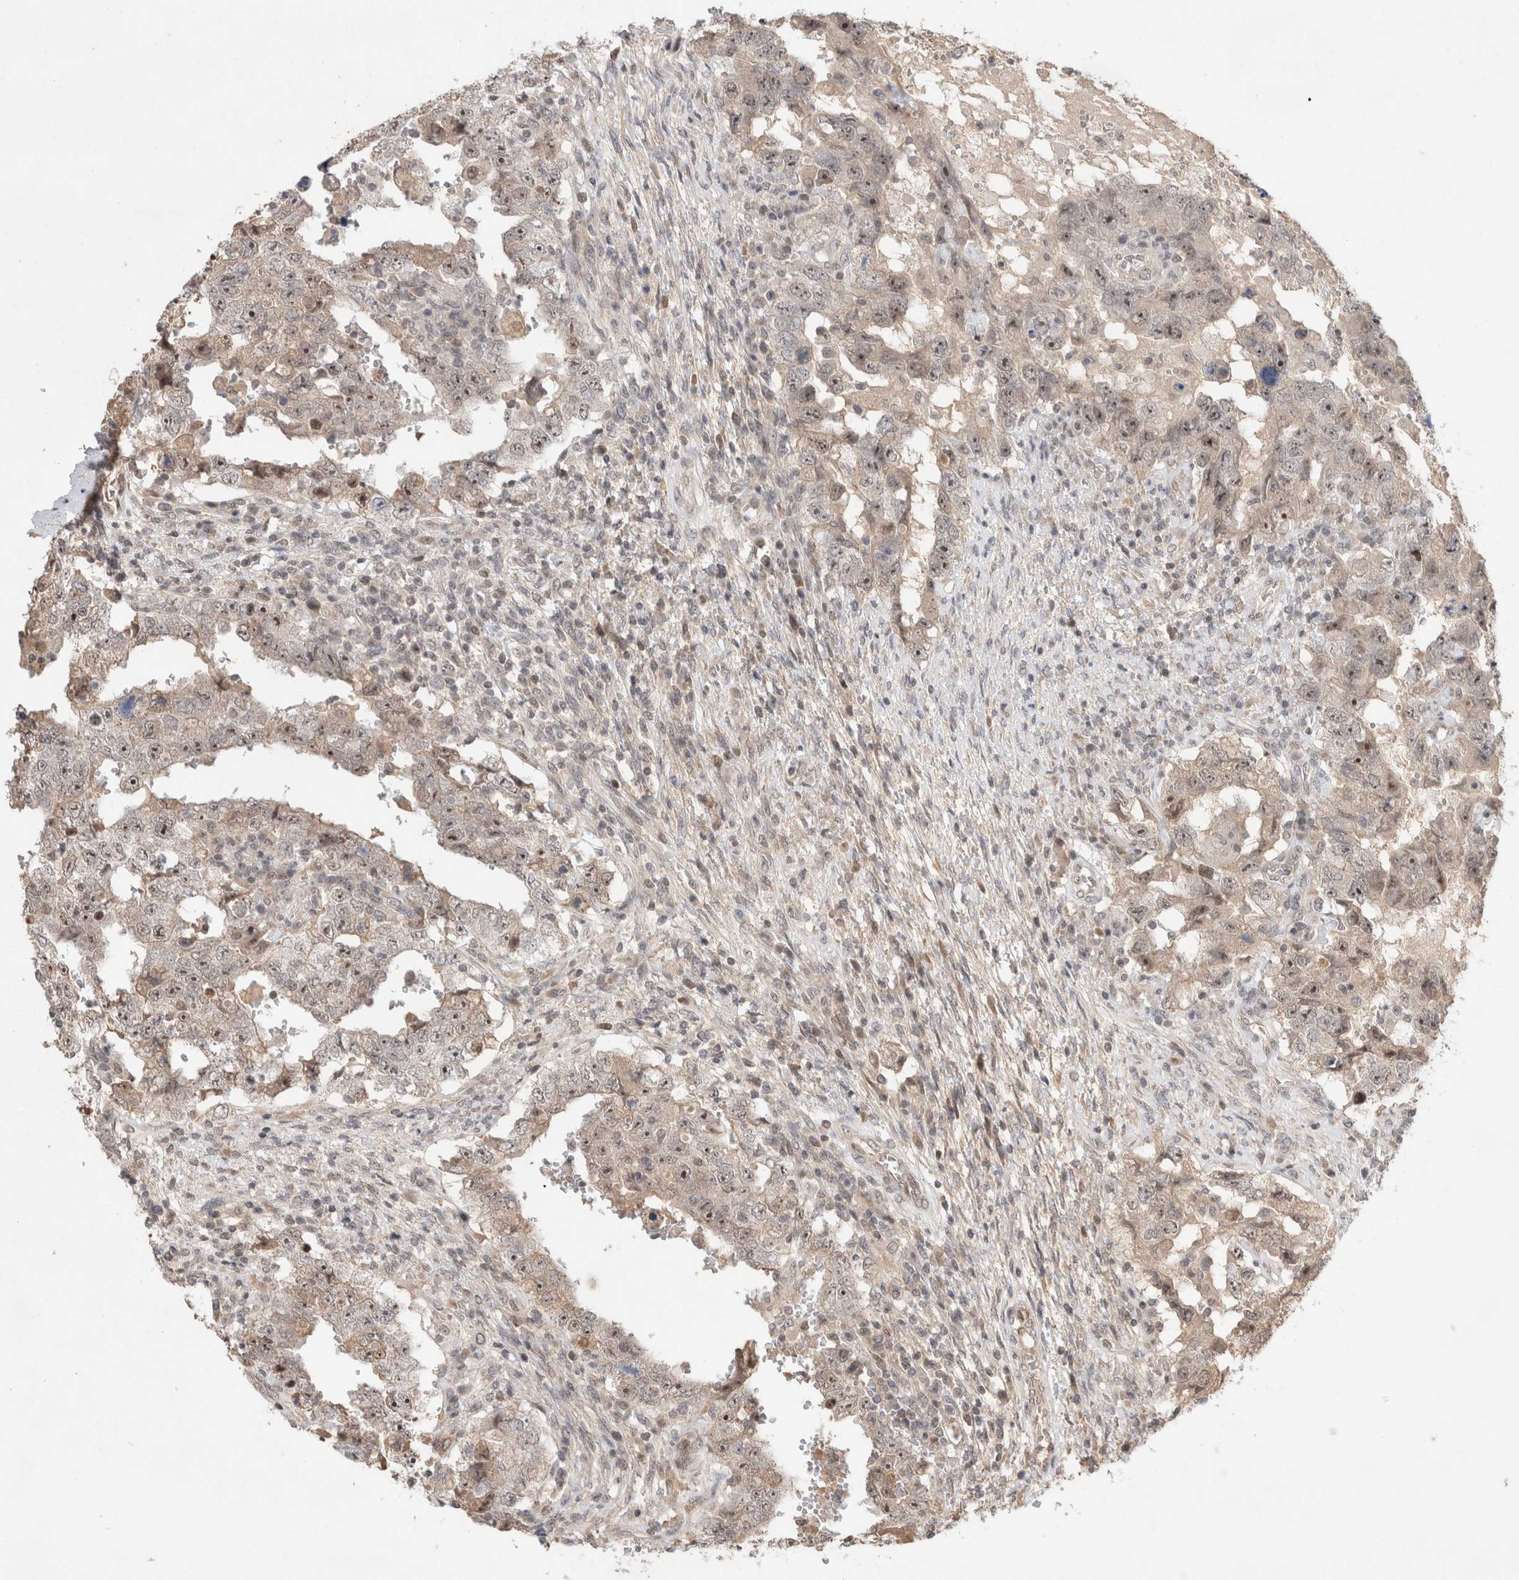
{"staining": {"intensity": "negative", "quantity": "none", "location": "none"}, "tissue": "testis cancer", "cell_type": "Tumor cells", "image_type": "cancer", "snomed": [{"axis": "morphology", "description": "Carcinoma, Embryonal, NOS"}, {"axis": "topography", "description": "Testis"}], "caption": "DAB immunohistochemical staining of testis cancer (embryonal carcinoma) demonstrates no significant positivity in tumor cells. (DAB immunohistochemistry (IHC), high magnification).", "gene": "SYDE2", "patient": {"sex": "male", "age": 26}}